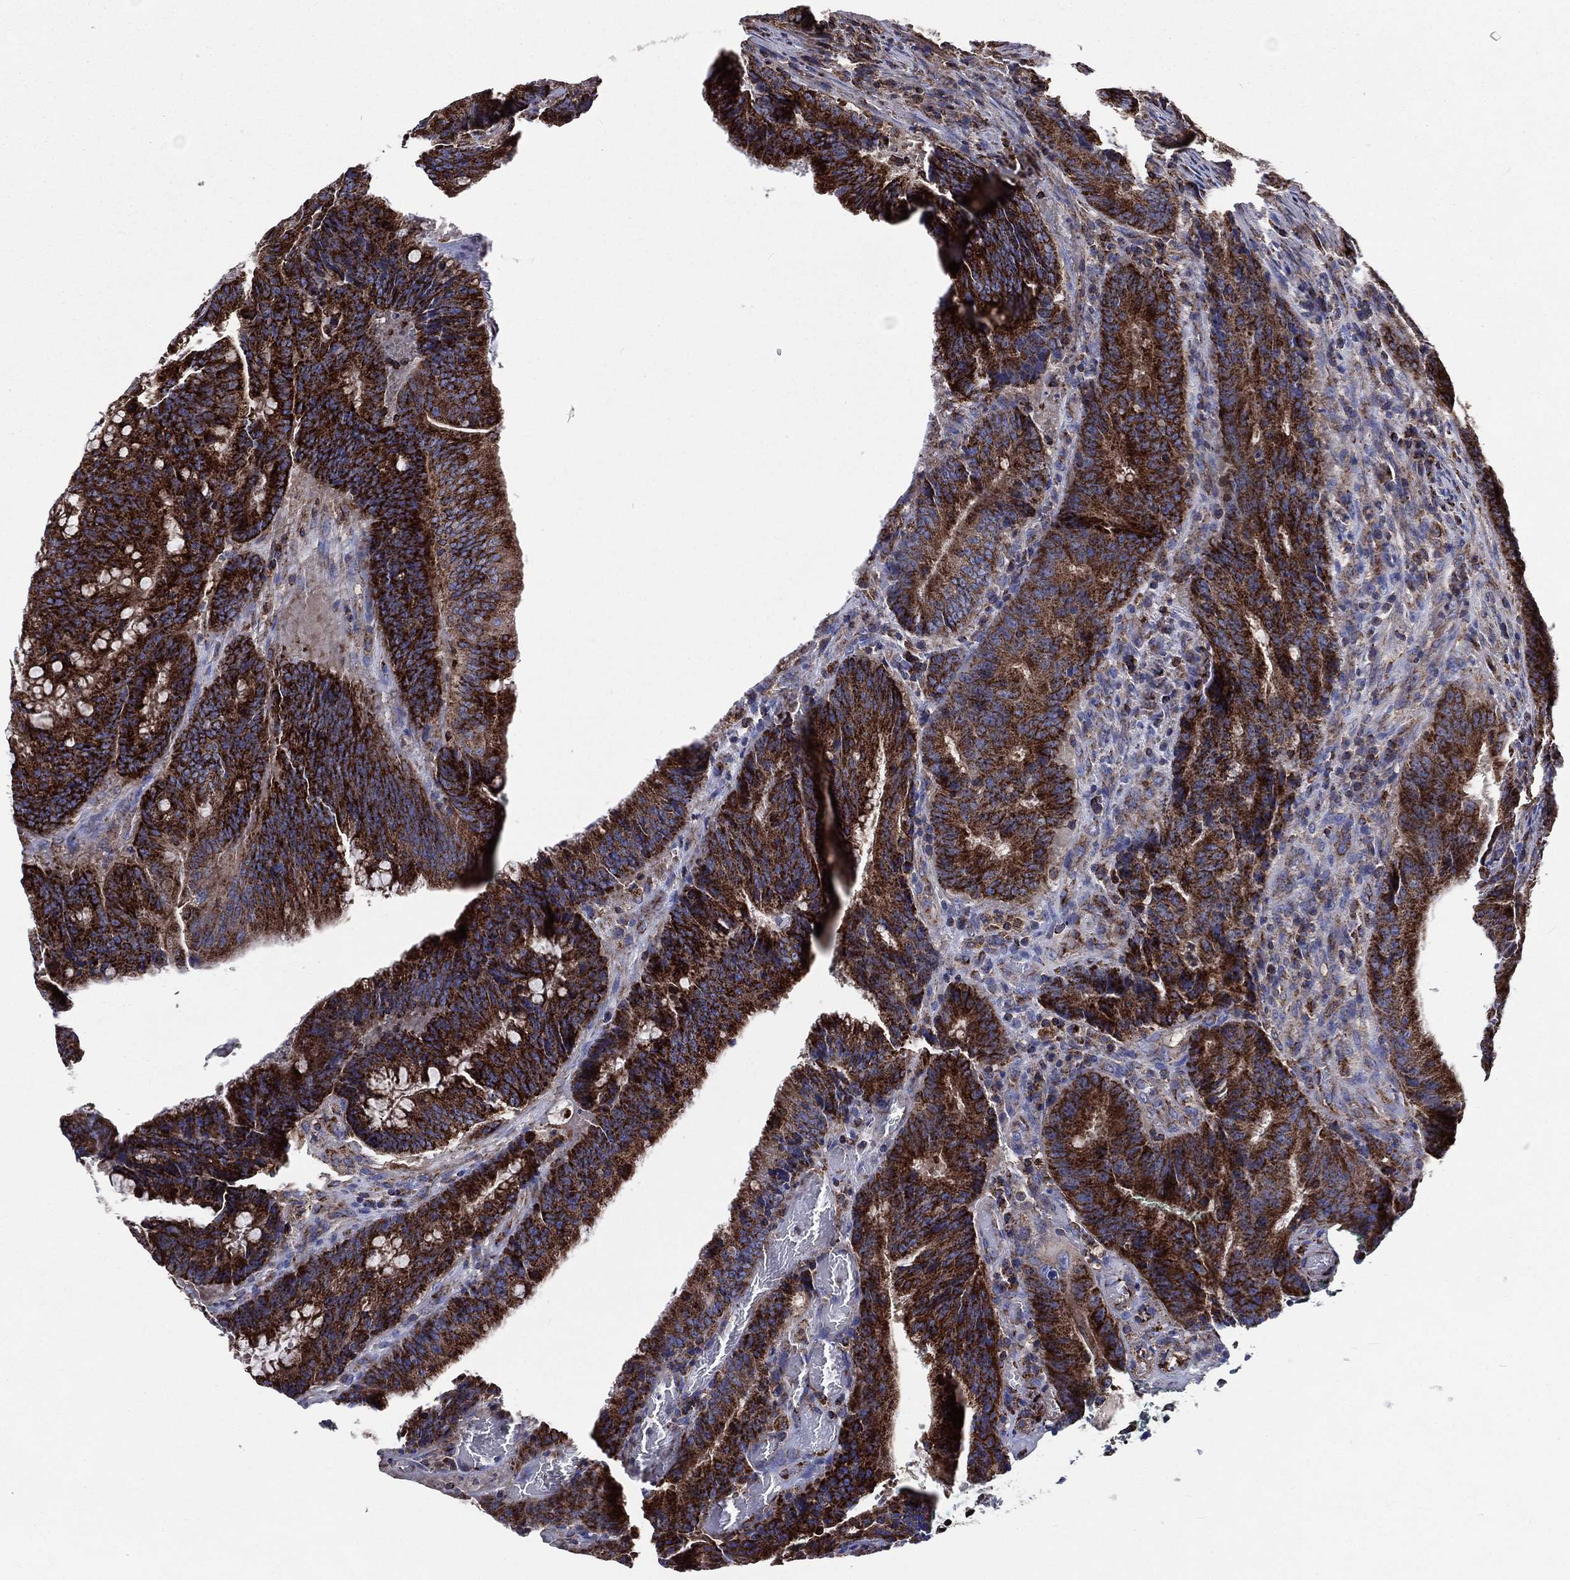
{"staining": {"intensity": "strong", "quantity": ">75%", "location": "cytoplasmic/membranous"}, "tissue": "colorectal cancer", "cell_type": "Tumor cells", "image_type": "cancer", "snomed": [{"axis": "morphology", "description": "Adenocarcinoma, NOS"}, {"axis": "topography", "description": "Colon"}], "caption": "Colorectal cancer stained for a protein reveals strong cytoplasmic/membranous positivity in tumor cells.", "gene": "ANKRD37", "patient": {"sex": "female", "age": 87}}